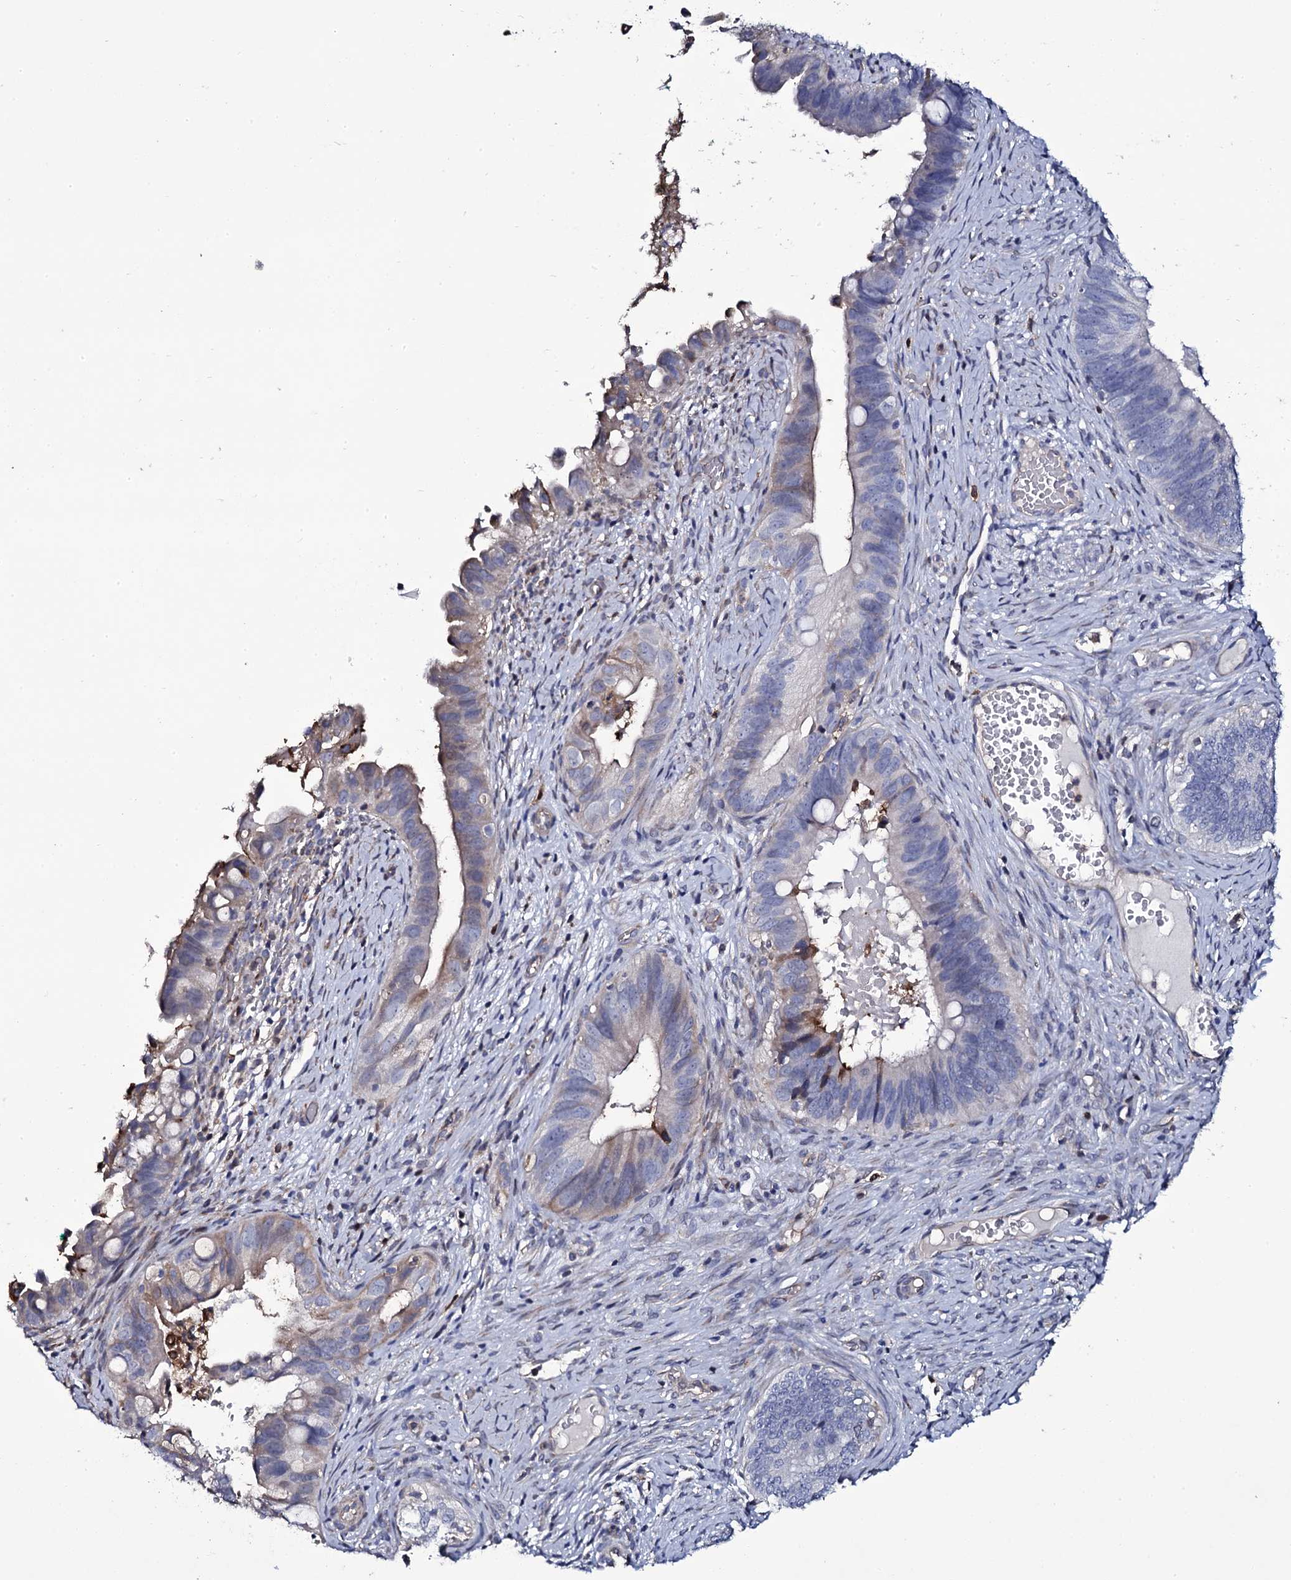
{"staining": {"intensity": "weak", "quantity": "<25%", "location": "cytoplasmic/membranous"}, "tissue": "cervical cancer", "cell_type": "Tumor cells", "image_type": "cancer", "snomed": [{"axis": "morphology", "description": "Adenocarcinoma, NOS"}, {"axis": "topography", "description": "Cervix"}], "caption": "Protein analysis of adenocarcinoma (cervical) exhibits no significant staining in tumor cells.", "gene": "TTC23", "patient": {"sex": "female", "age": 42}}